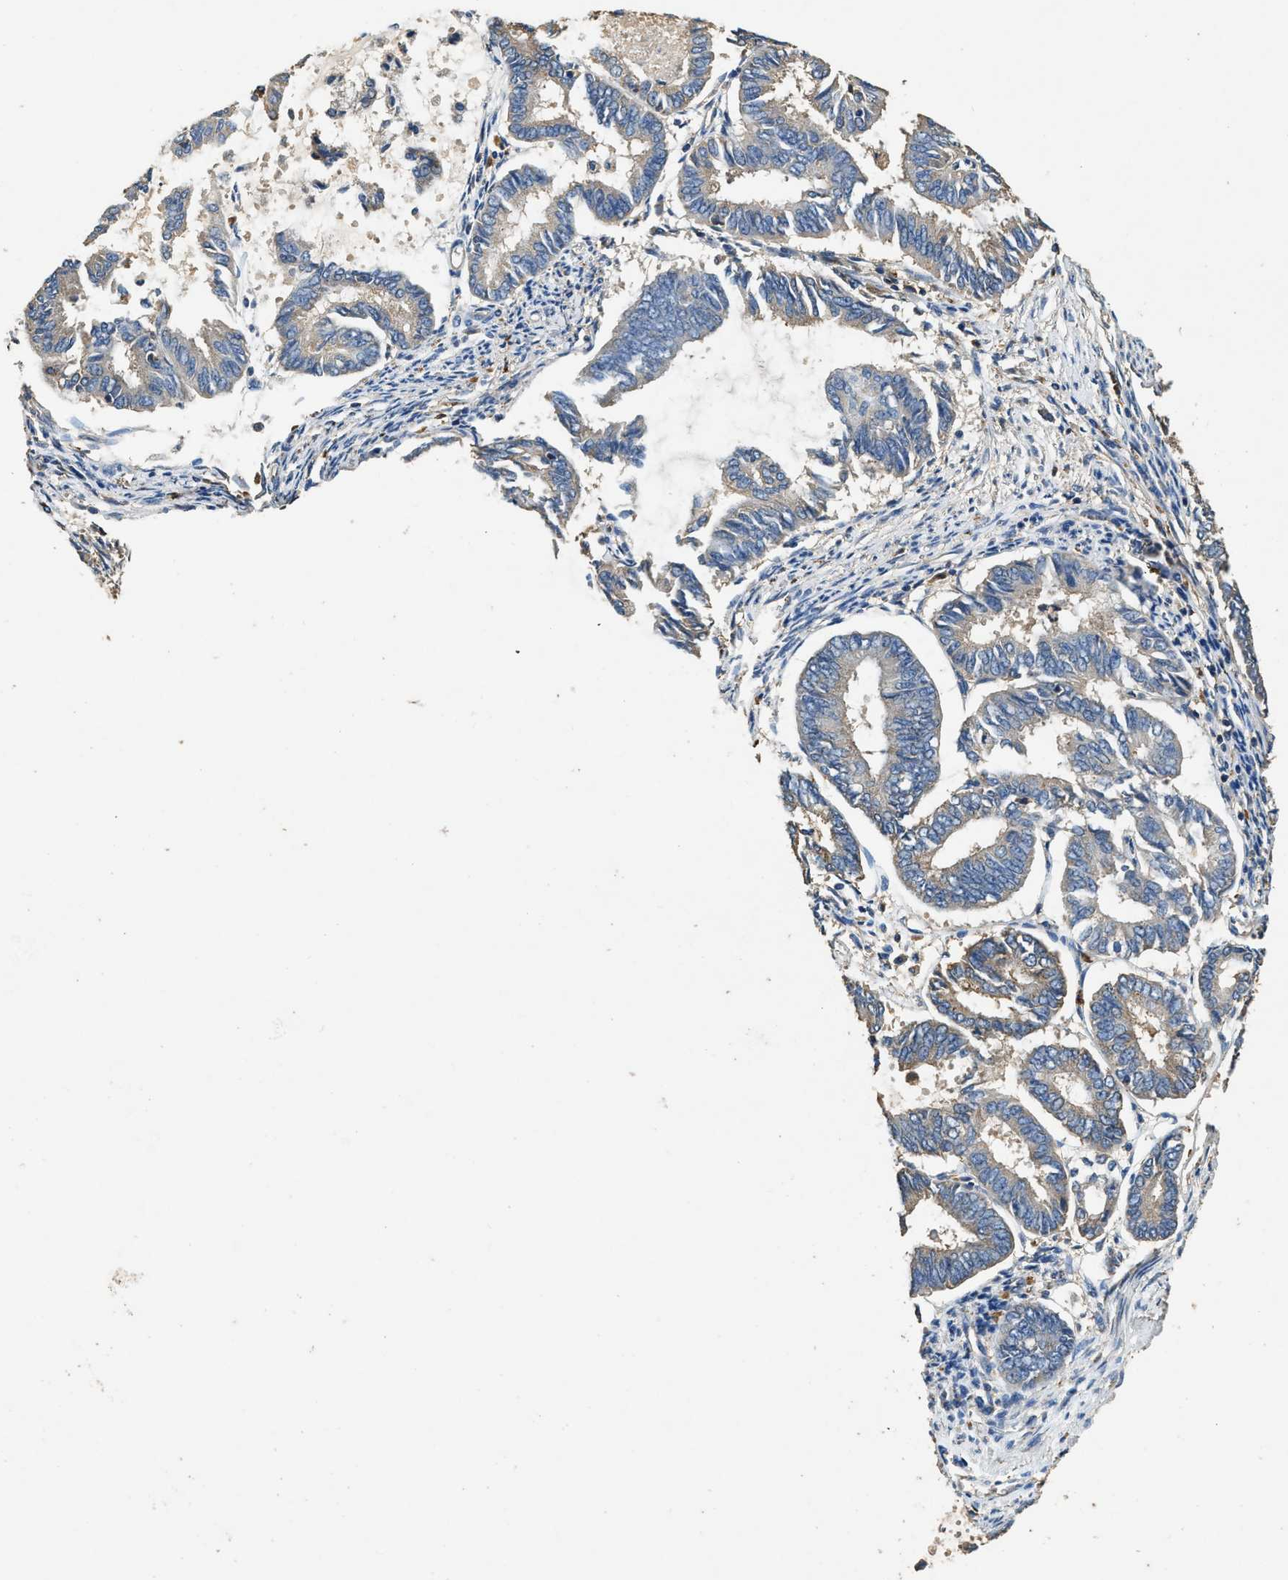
{"staining": {"intensity": "weak", "quantity": "25%-75%", "location": "cytoplasmic/membranous"}, "tissue": "endometrial cancer", "cell_type": "Tumor cells", "image_type": "cancer", "snomed": [{"axis": "morphology", "description": "Adenocarcinoma, NOS"}, {"axis": "topography", "description": "Endometrium"}], "caption": "IHC of endometrial cancer (adenocarcinoma) exhibits low levels of weak cytoplasmic/membranous staining in approximately 25%-75% of tumor cells.", "gene": "BLOC1S1", "patient": {"sex": "female", "age": 86}}